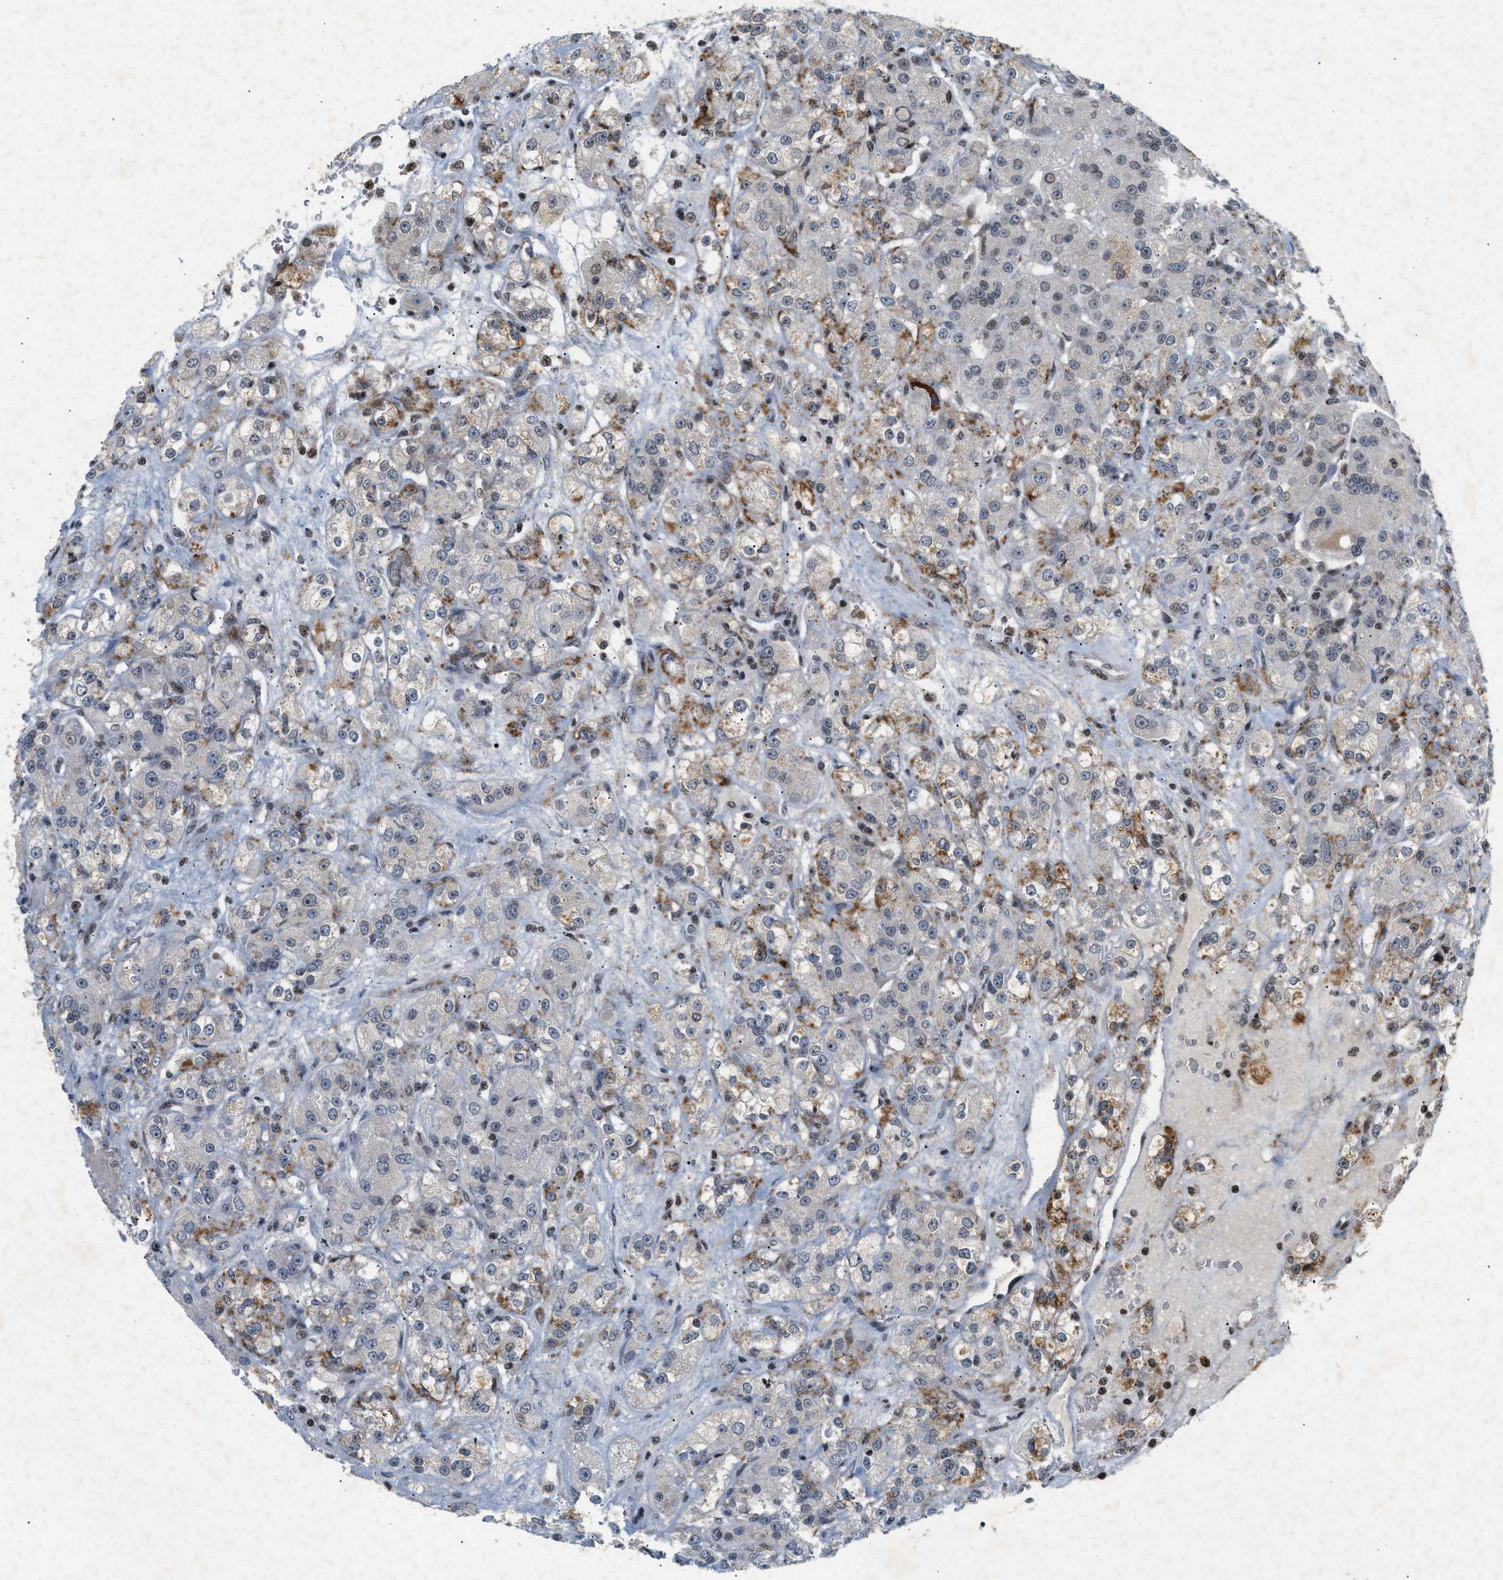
{"staining": {"intensity": "moderate", "quantity": "<25%", "location": "cytoplasmic/membranous"}, "tissue": "renal cancer", "cell_type": "Tumor cells", "image_type": "cancer", "snomed": [{"axis": "morphology", "description": "Normal tissue, NOS"}, {"axis": "morphology", "description": "Adenocarcinoma, NOS"}, {"axis": "topography", "description": "Kidney"}], "caption": "This micrograph displays IHC staining of renal cancer, with low moderate cytoplasmic/membranous positivity in approximately <25% of tumor cells.", "gene": "ZPR1", "patient": {"sex": "male", "age": 61}}